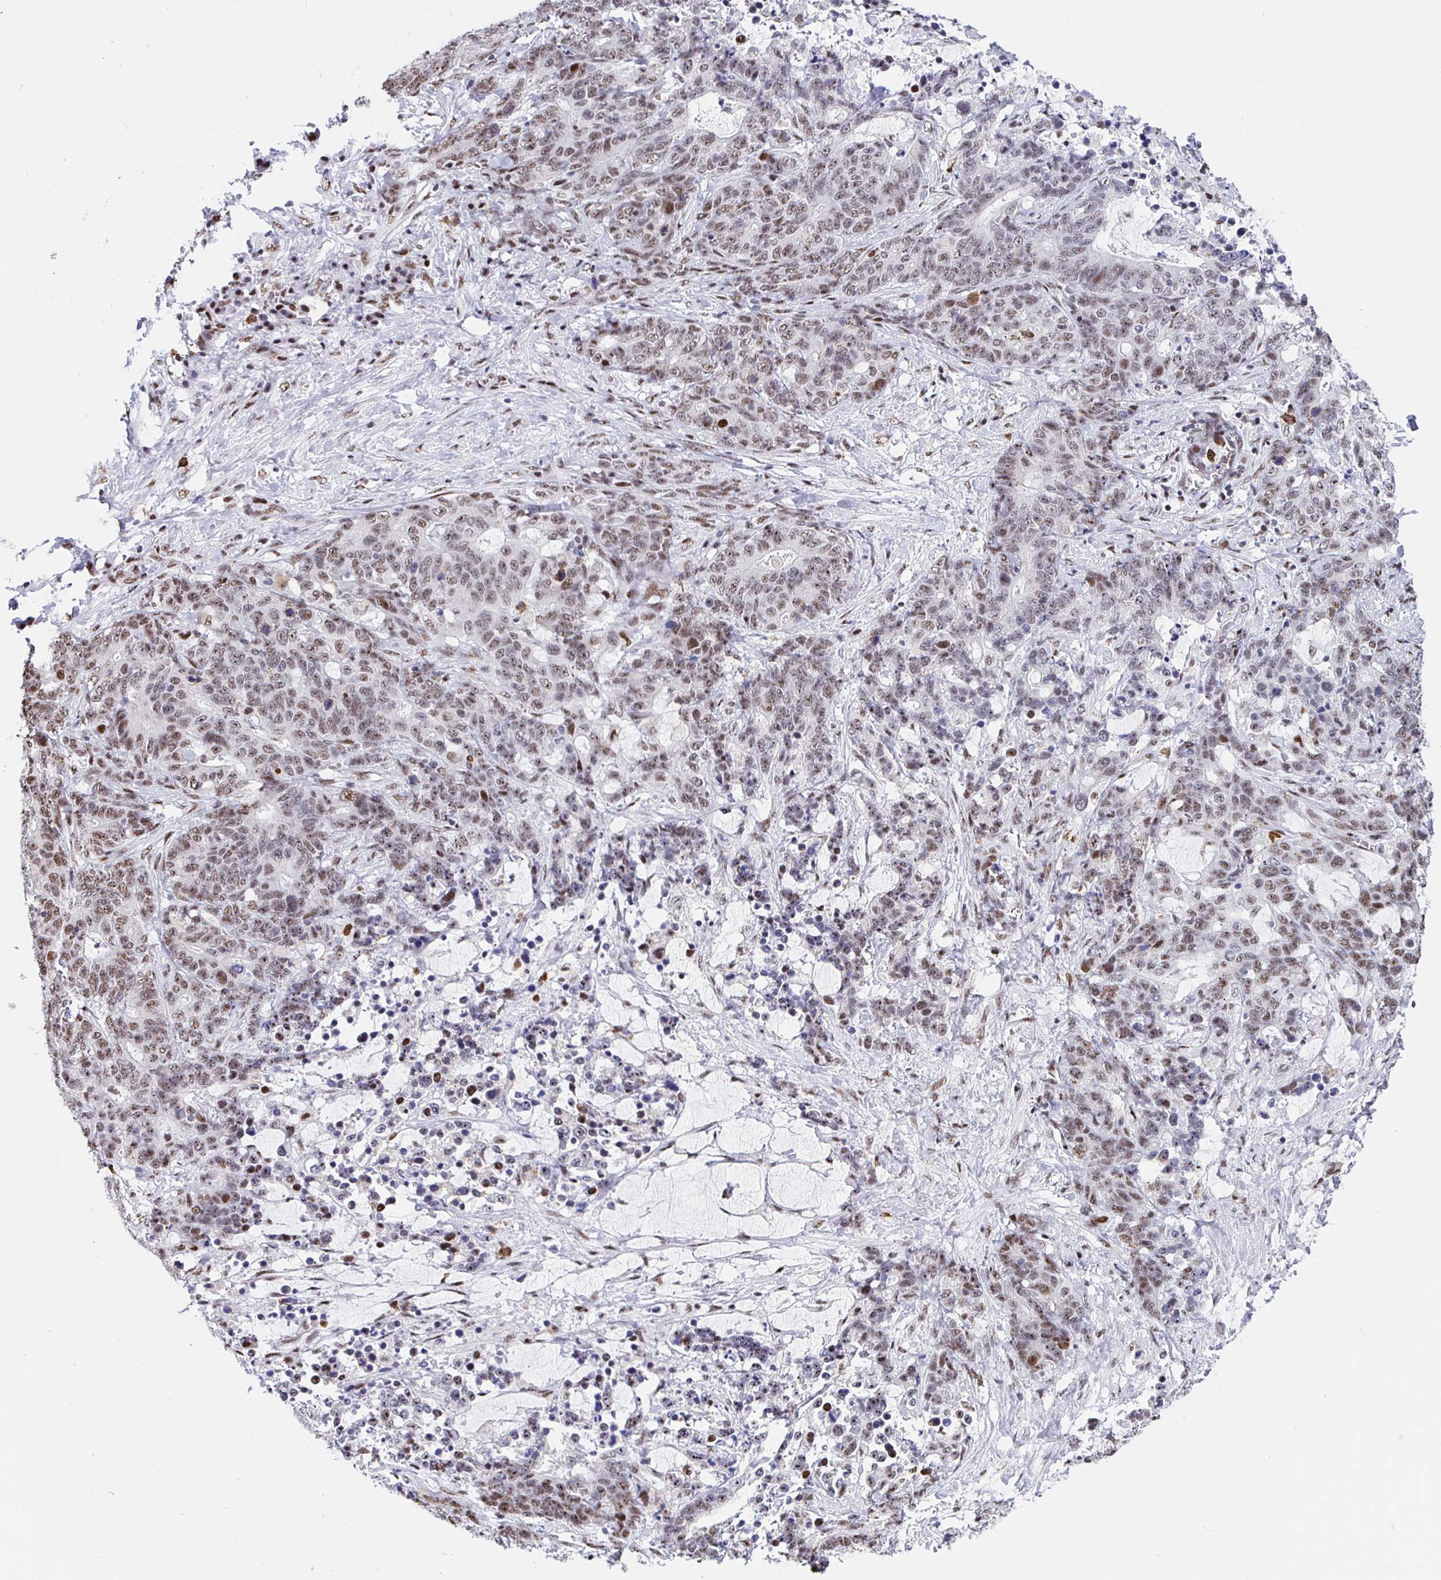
{"staining": {"intensity": "weak", "quantity": ">75%", "location": "nuclear"}, "tissue": "stomach cancer", "cell_type": "Tumor cells", "image_type": "cancer", "snomed": [{"axis": "morphology", "description": "Normal tissue, NOS"}, {"axis": "morphology", "description": "Adenocarcinoma, NOS"}, {"axis": "topography", "description": "Stomach"}], "caption": "Immunohistochemistry image of stomach cancer stained for a protein (brown), which demonstrates low levels of weak nuclear positivity in about >75% of tumor cells.", "gene": "SETD5", "patient": {"sex": "female", "age": 64}}